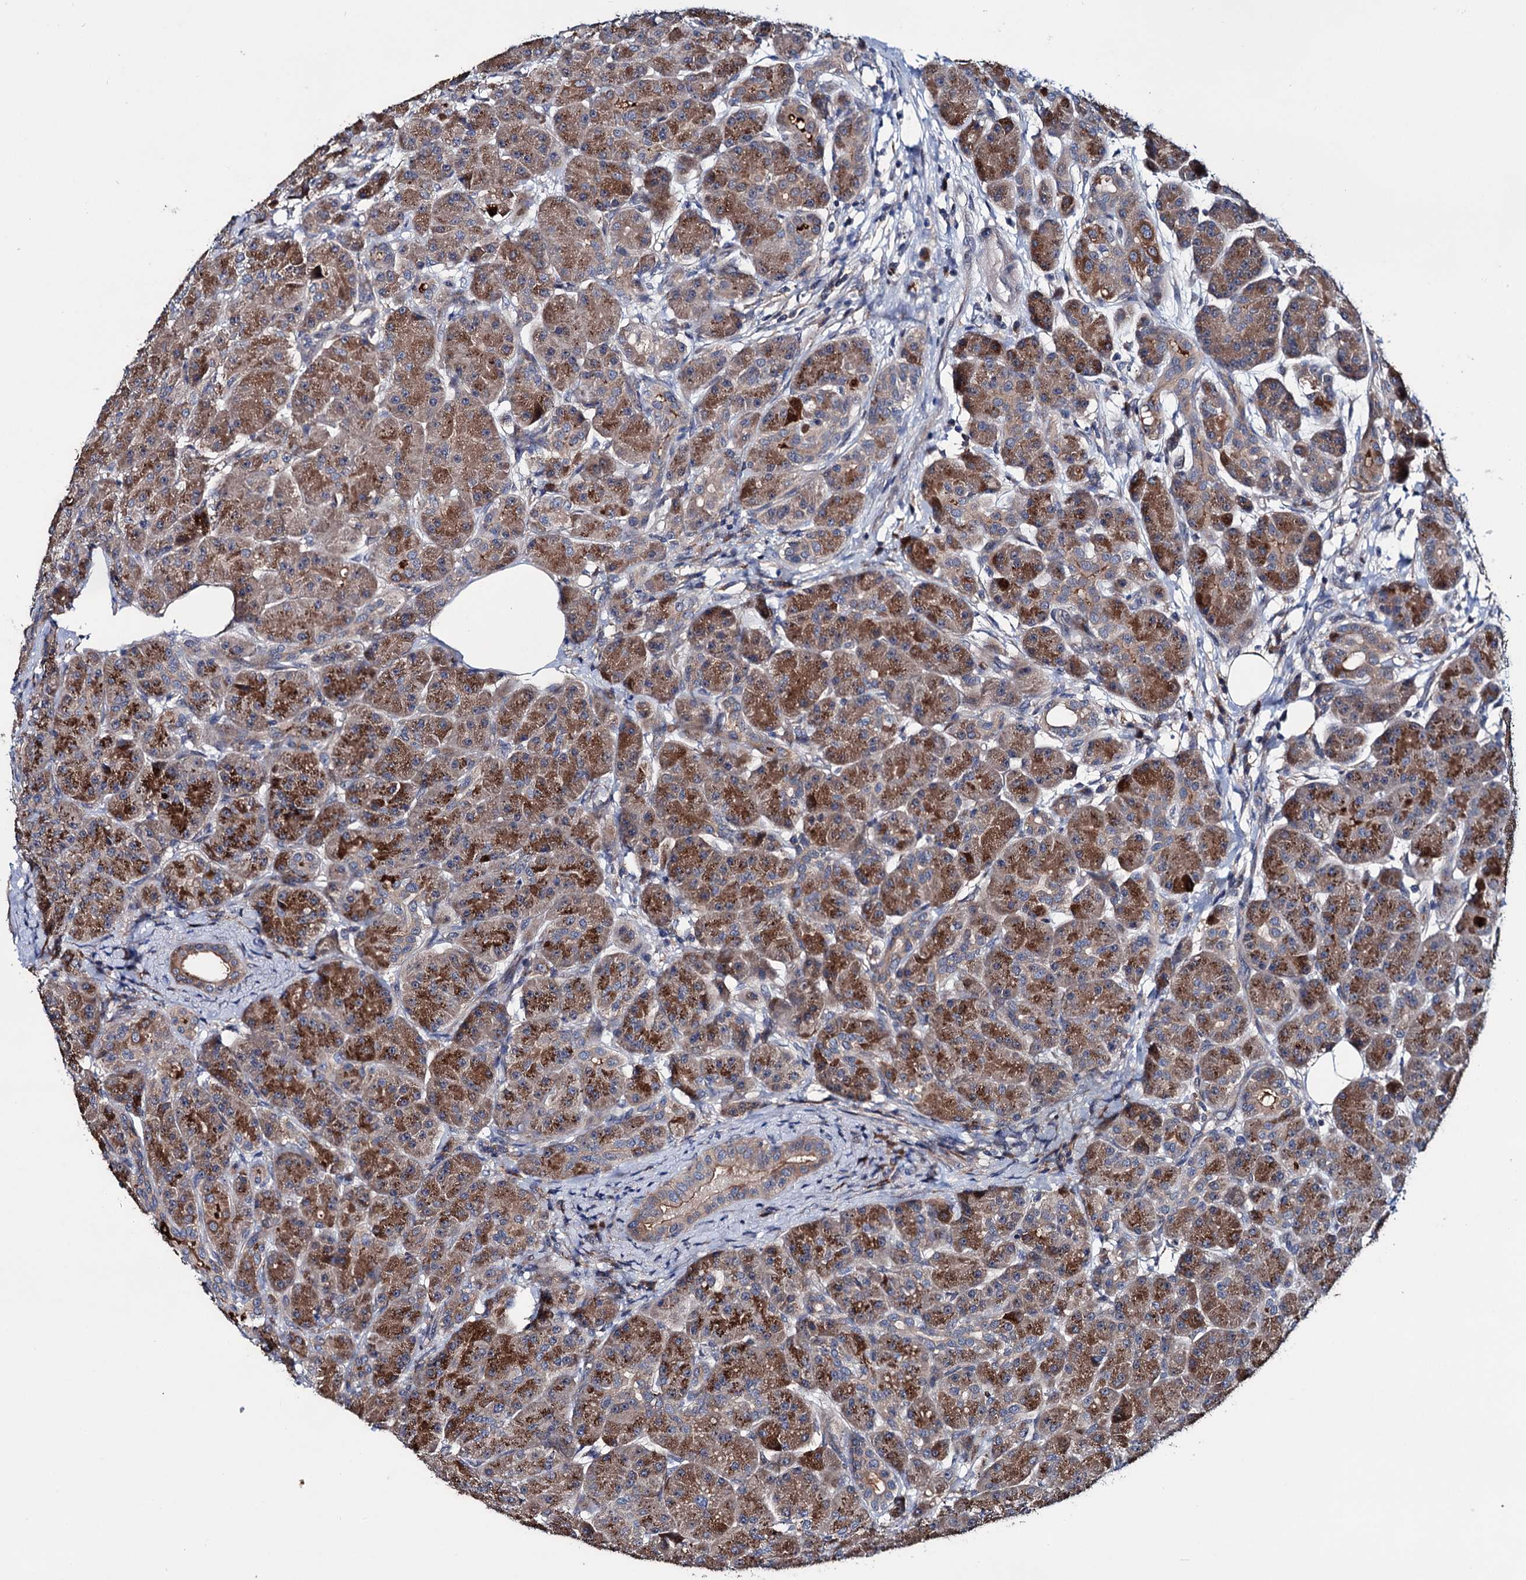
{"staining": {"intensity": "moderate", "quantity": ">75%", "location": "cytoplasmic/membranous"}, "tissue": "pancreas", "cell_type": "Exocrine glandular cells", "image_type": "normal", "snomed": [{"axis": "morphology", "description": "Normal tissue, NOS"}, {"axis": "topography", "description": "Pancreas"}], "caption": "Moderate cytoplasmic/membranous expression is seen in about >75% of exocrine glandular cells in normal pancreas.", "gene": "EYA4", "patient": {"sex": "male", "age": 63}}